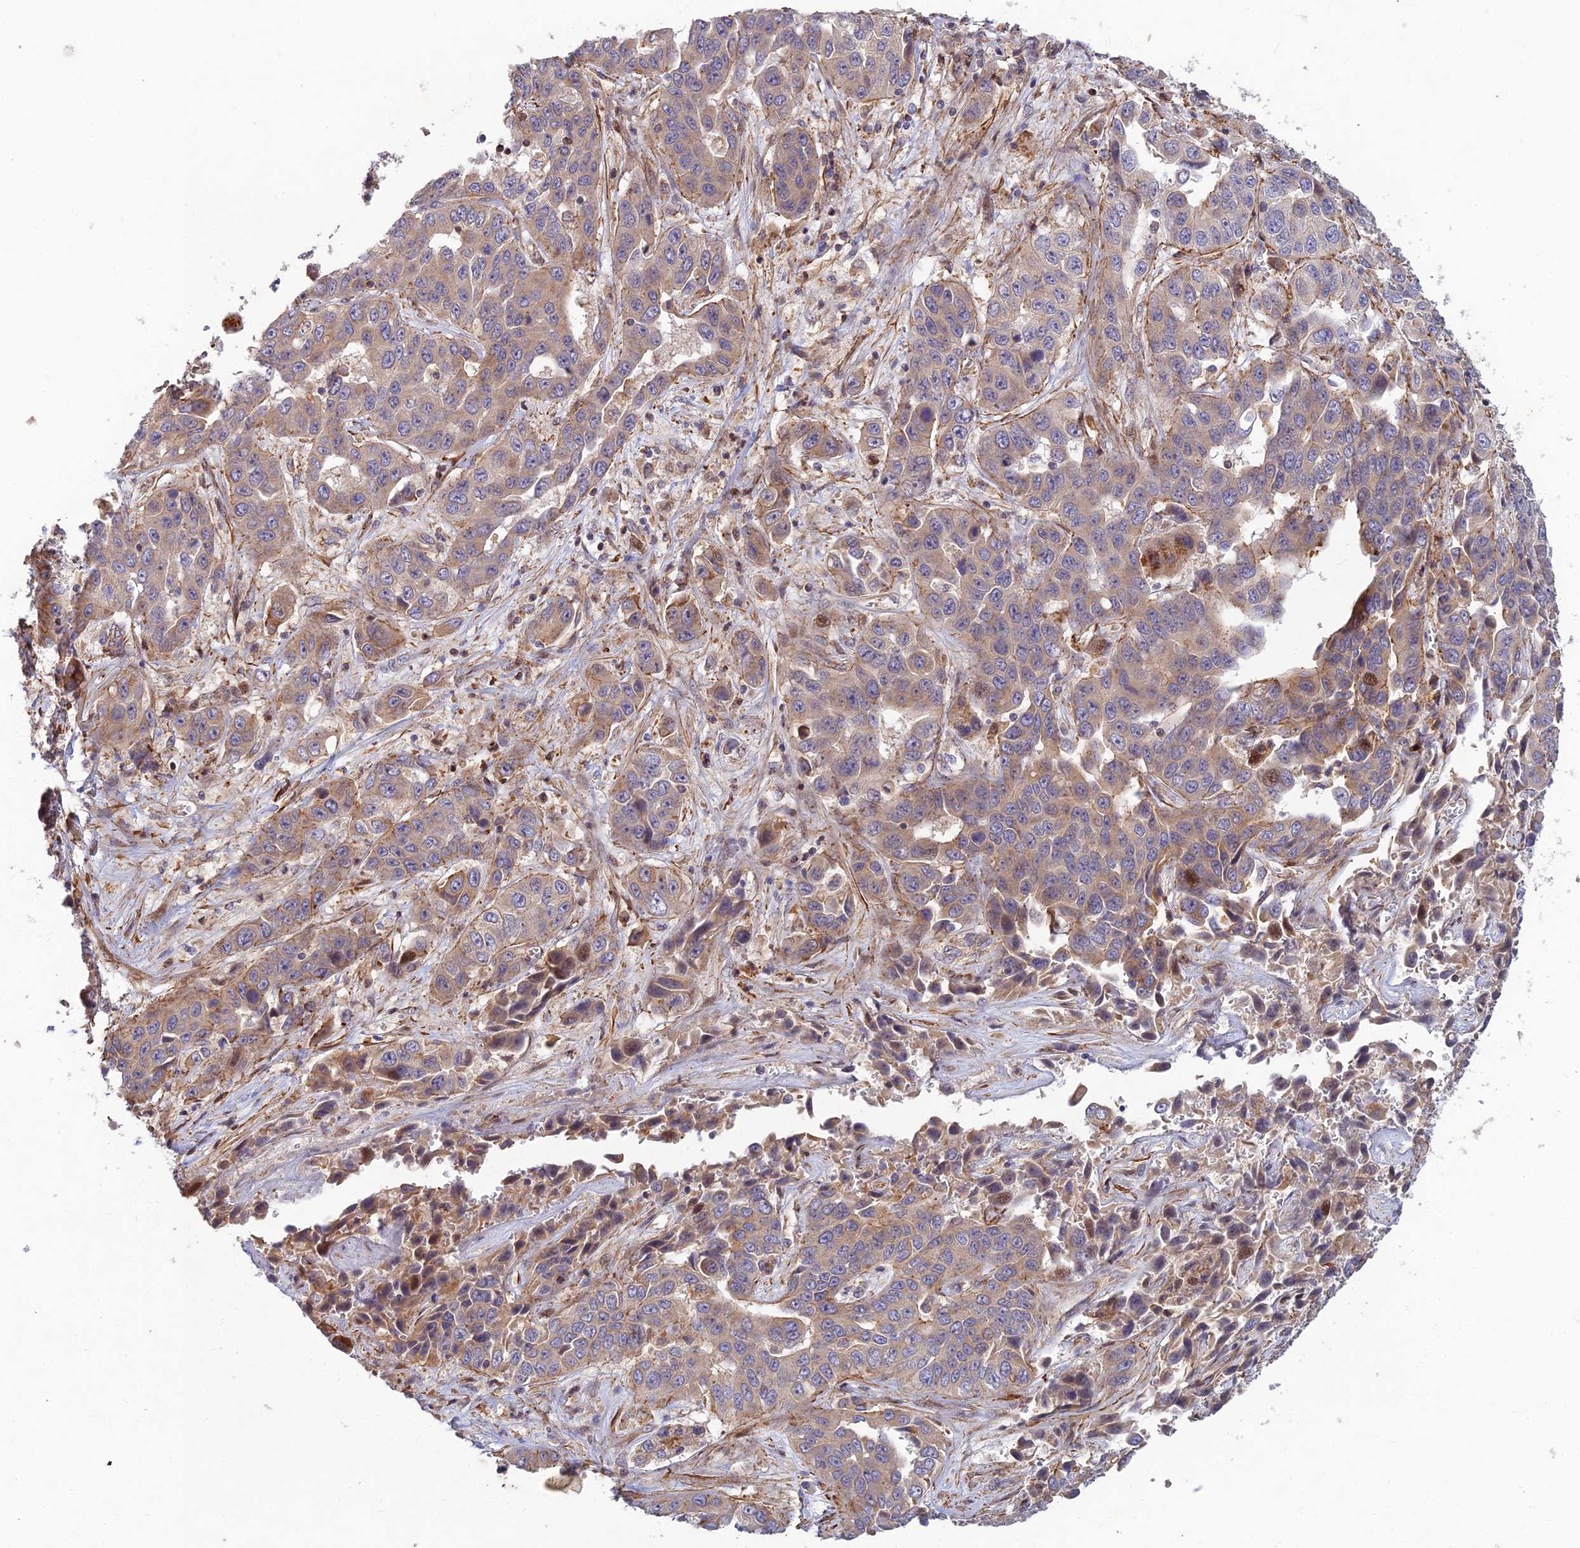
{"staining": {"intensity": "weak", "quantity": "25%-75%", "location": "cytoplasmic/membranous"}, "tissue": "liver cancer", "cell_type": "Tumor cells", "image_type": "cancer", "snomed": [{"axis": "morphology", "description": "Cholangiocarcinoma"}, {"axis": "topography", "description": "Liver"}], "caption": "Immunohistochemical staining of human liver cancer (cholangiocarcinoma) exhibits low levels of weak cytoplasmic/membranous expression in approximately 25%-75% of tumor cells.", "gene": "RELCH", "patient": {"sex": "female", "age": 52}}